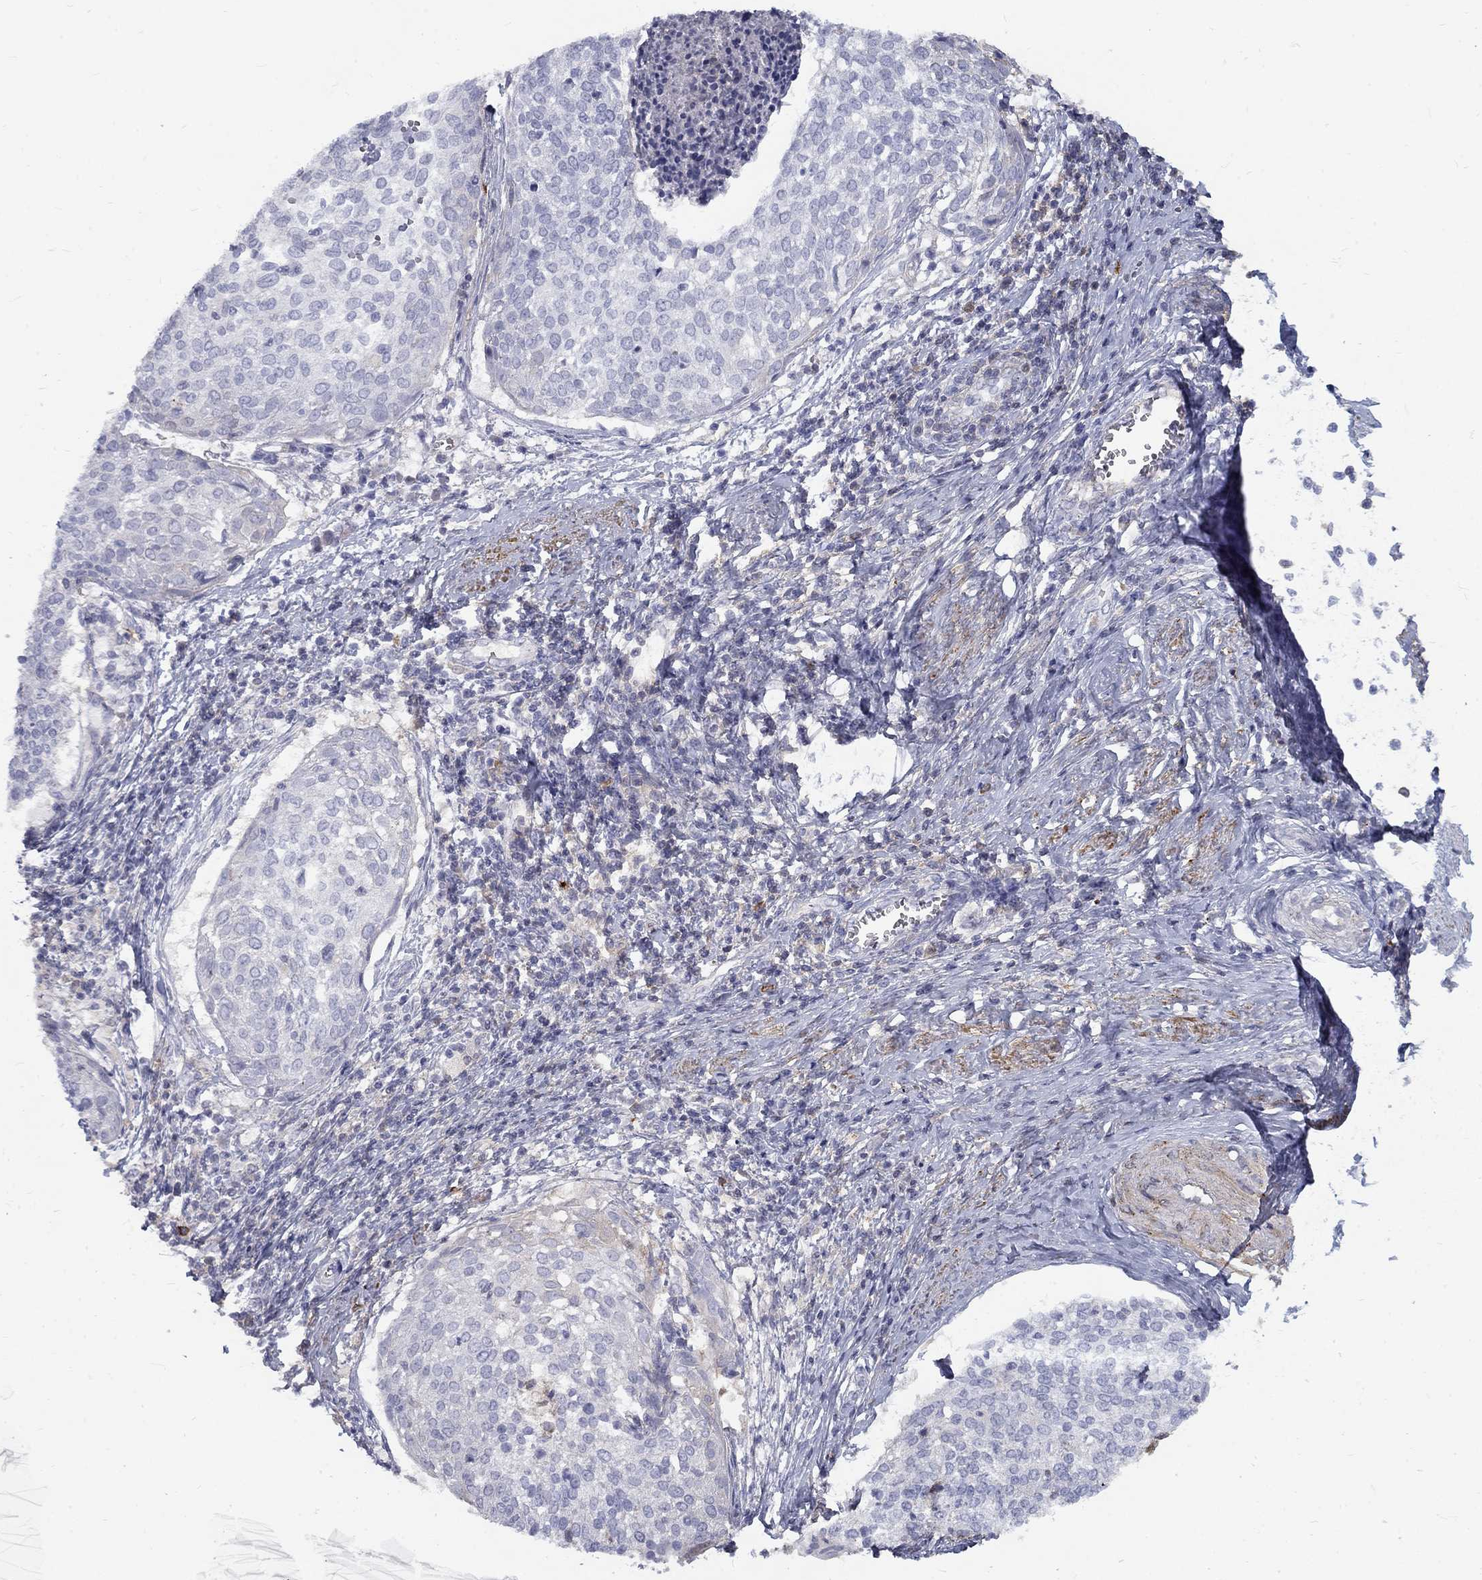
{"staining": {"intensity": "negative", "quantity": "none", "location": "none"}, "tissue": "cervical cancer", "cell_type": "Tumor cells", "image_type": "cancer", "snomed": [{"axis": "morphology", "description": "Squamous cell carcinoma, NOS"}, {"axis": "topography", "description": "Cervix"}], "caption": "The histopathology image shows no significant positivity in tumor cells of cervical cancer (squamous cell carcinoma). (DAB (3,3'-diaminobenzidine) immunohistochemistry with hematoxylin counter stain).", "gene": "EPDR1", "patient": {"sex": "female", "age": 39}}